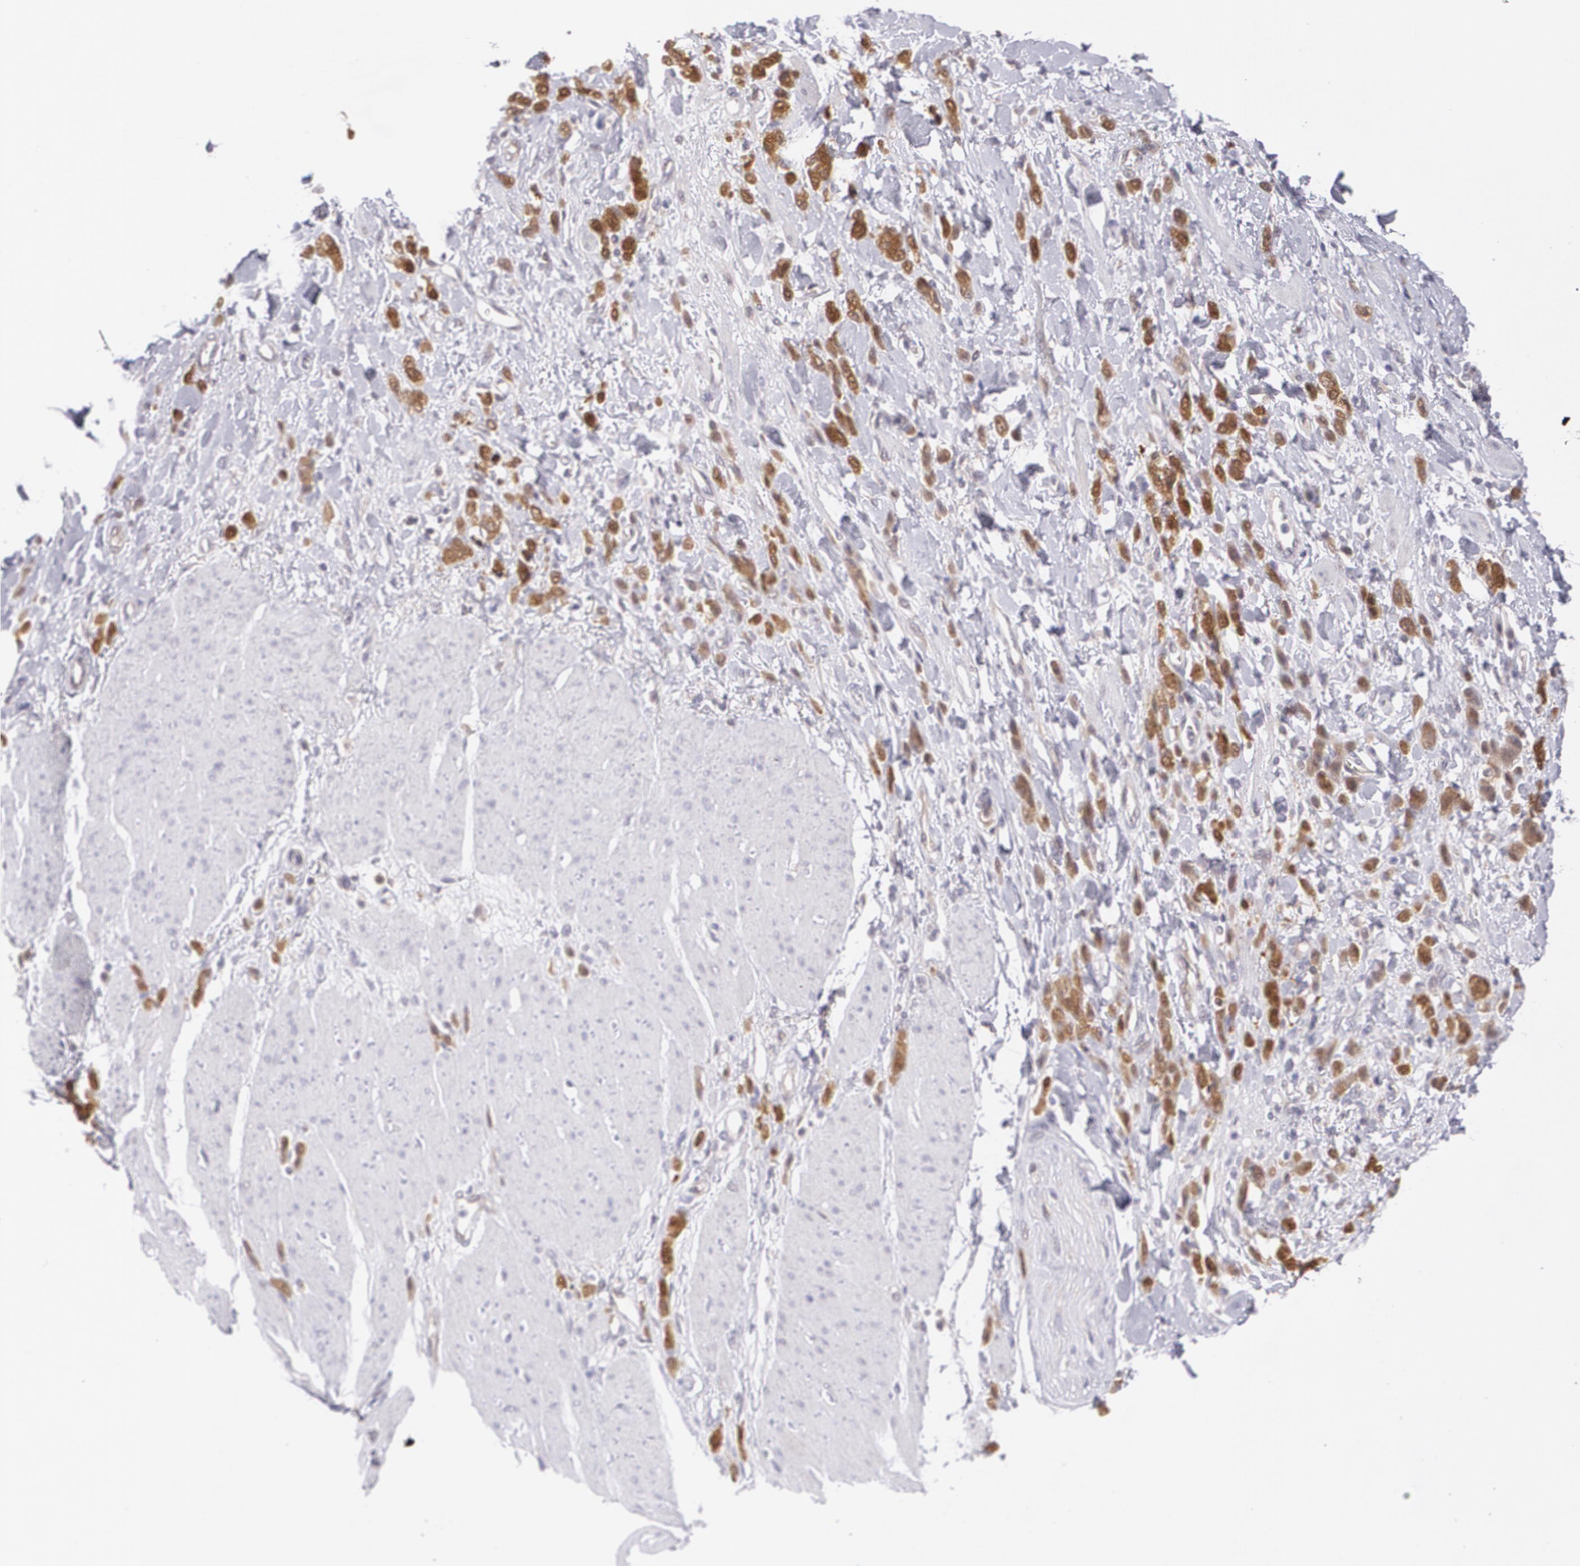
{"staining": {"intensity": "strong", "quantity": ">75%", "location": "cytoplasmic/membranous,nuclear"}, "tissue": "stomach cancer", "cell_type": "Tumor cells", "image_type": "cancer", "snomed": [{"axis": "morphology", "description": "Normal tissue, NOS"}, {"axis": "morphology", "description": "Adenocarcinoma, NOS"}, {"axis": "topography", "description": "Stomach"}], "caption": "A brown stain labels strong cytoplasmic/membranous and nuclear expression of a protein in human stomach adenocarcinoma tumor cells.", "gene": "HSPH1", "patient": {"sex": "male", "age": 82}}